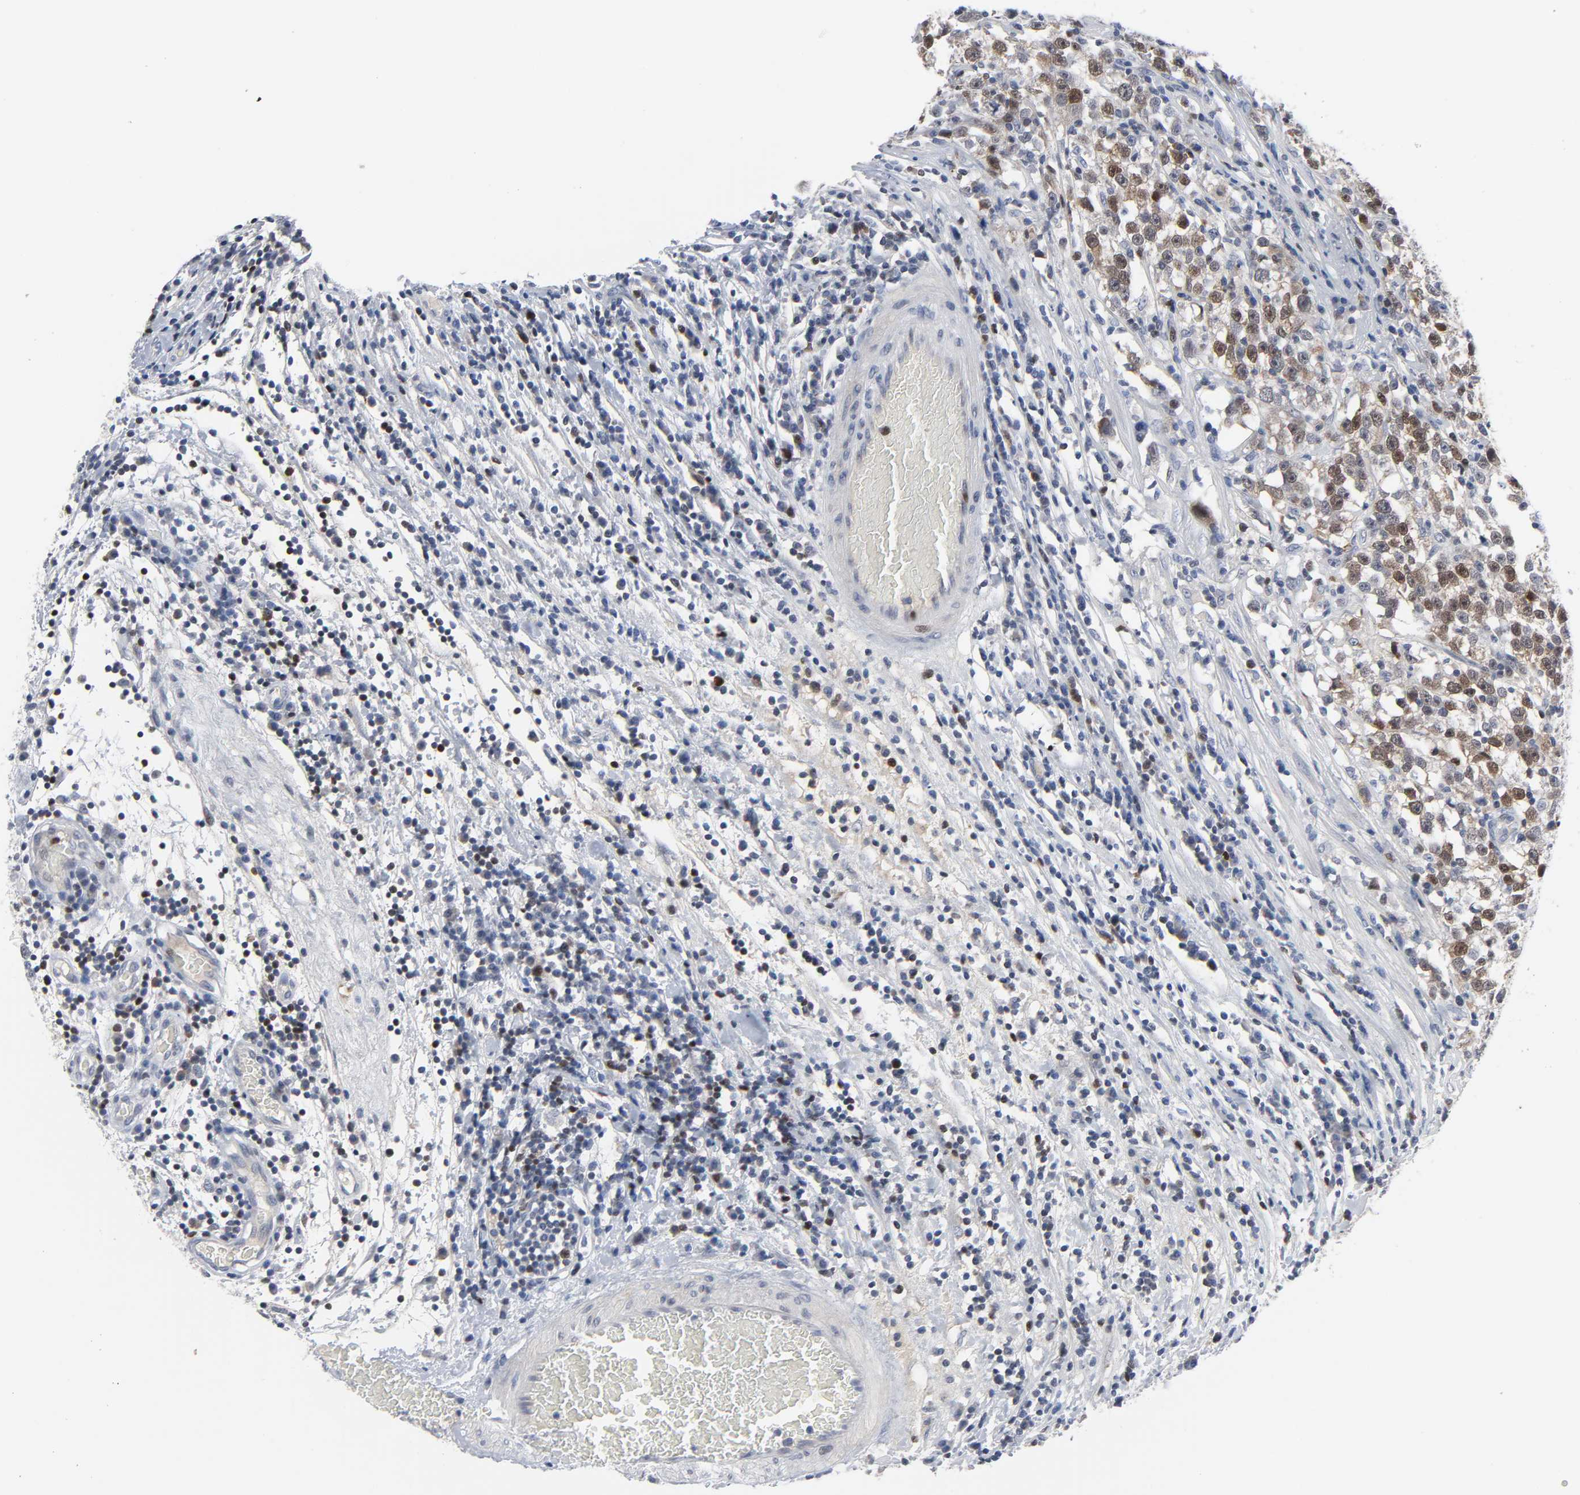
{"staining": {"intensity": "moderate", "quantity": "25%-75%", "location": "nuclear"}, "tissue": "testis cancer", "cell_type": "Tumor cells", "image_type": "cancer", "snomed": [{"axis": "morphology", "description": "Seminoma, NOS"}, {"axis": "topography", "description": "Testis"}], "caption": "Brown immunohistochemical staining in human testis seminoma exhibits moderate nuclear positivity in approximately 25%-75% of tumor cells.", "gene": "WEE1", "patient": {"sex": "male", "age": 43}}